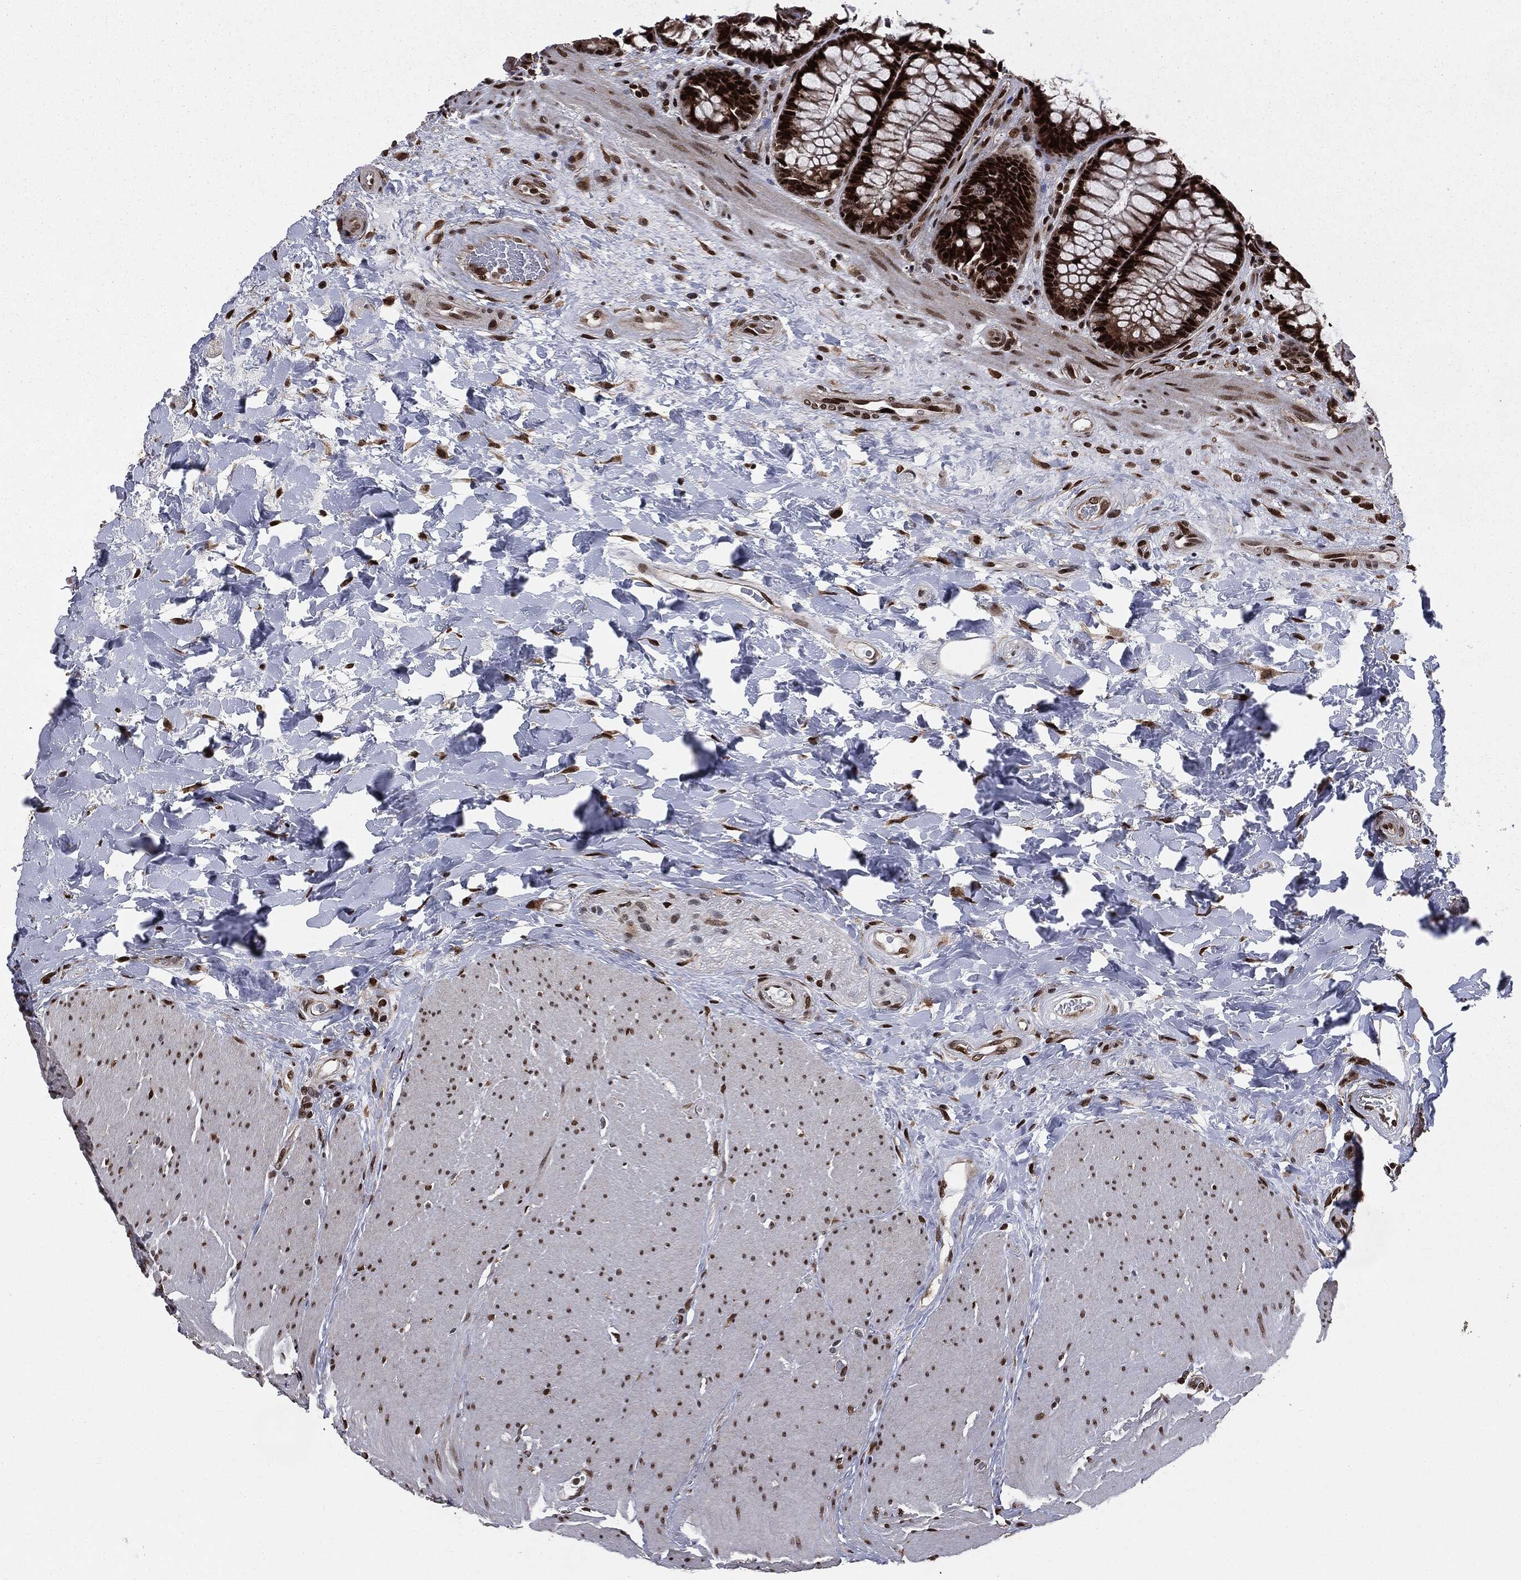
{"staining": {"intensity": "strong", "quantity": ">75%", "location": "nuclear"}, "tissue": "rectum", "cell_type": "Glandular cells", "image_type": "normal", "snomed": [{"axis": "morphology", "description": "Normal tissue, NOS"}, {"axis": "topography", "description": "Rectum"}], "caption": "Rectum stained with DAB (3,3'-diaminobenzidine) IHC displays high levels of strong nuclear staining in about >75% of glandular cells.", "gene": "DVL2", "patient": {"sex": "female", "age": 58}}